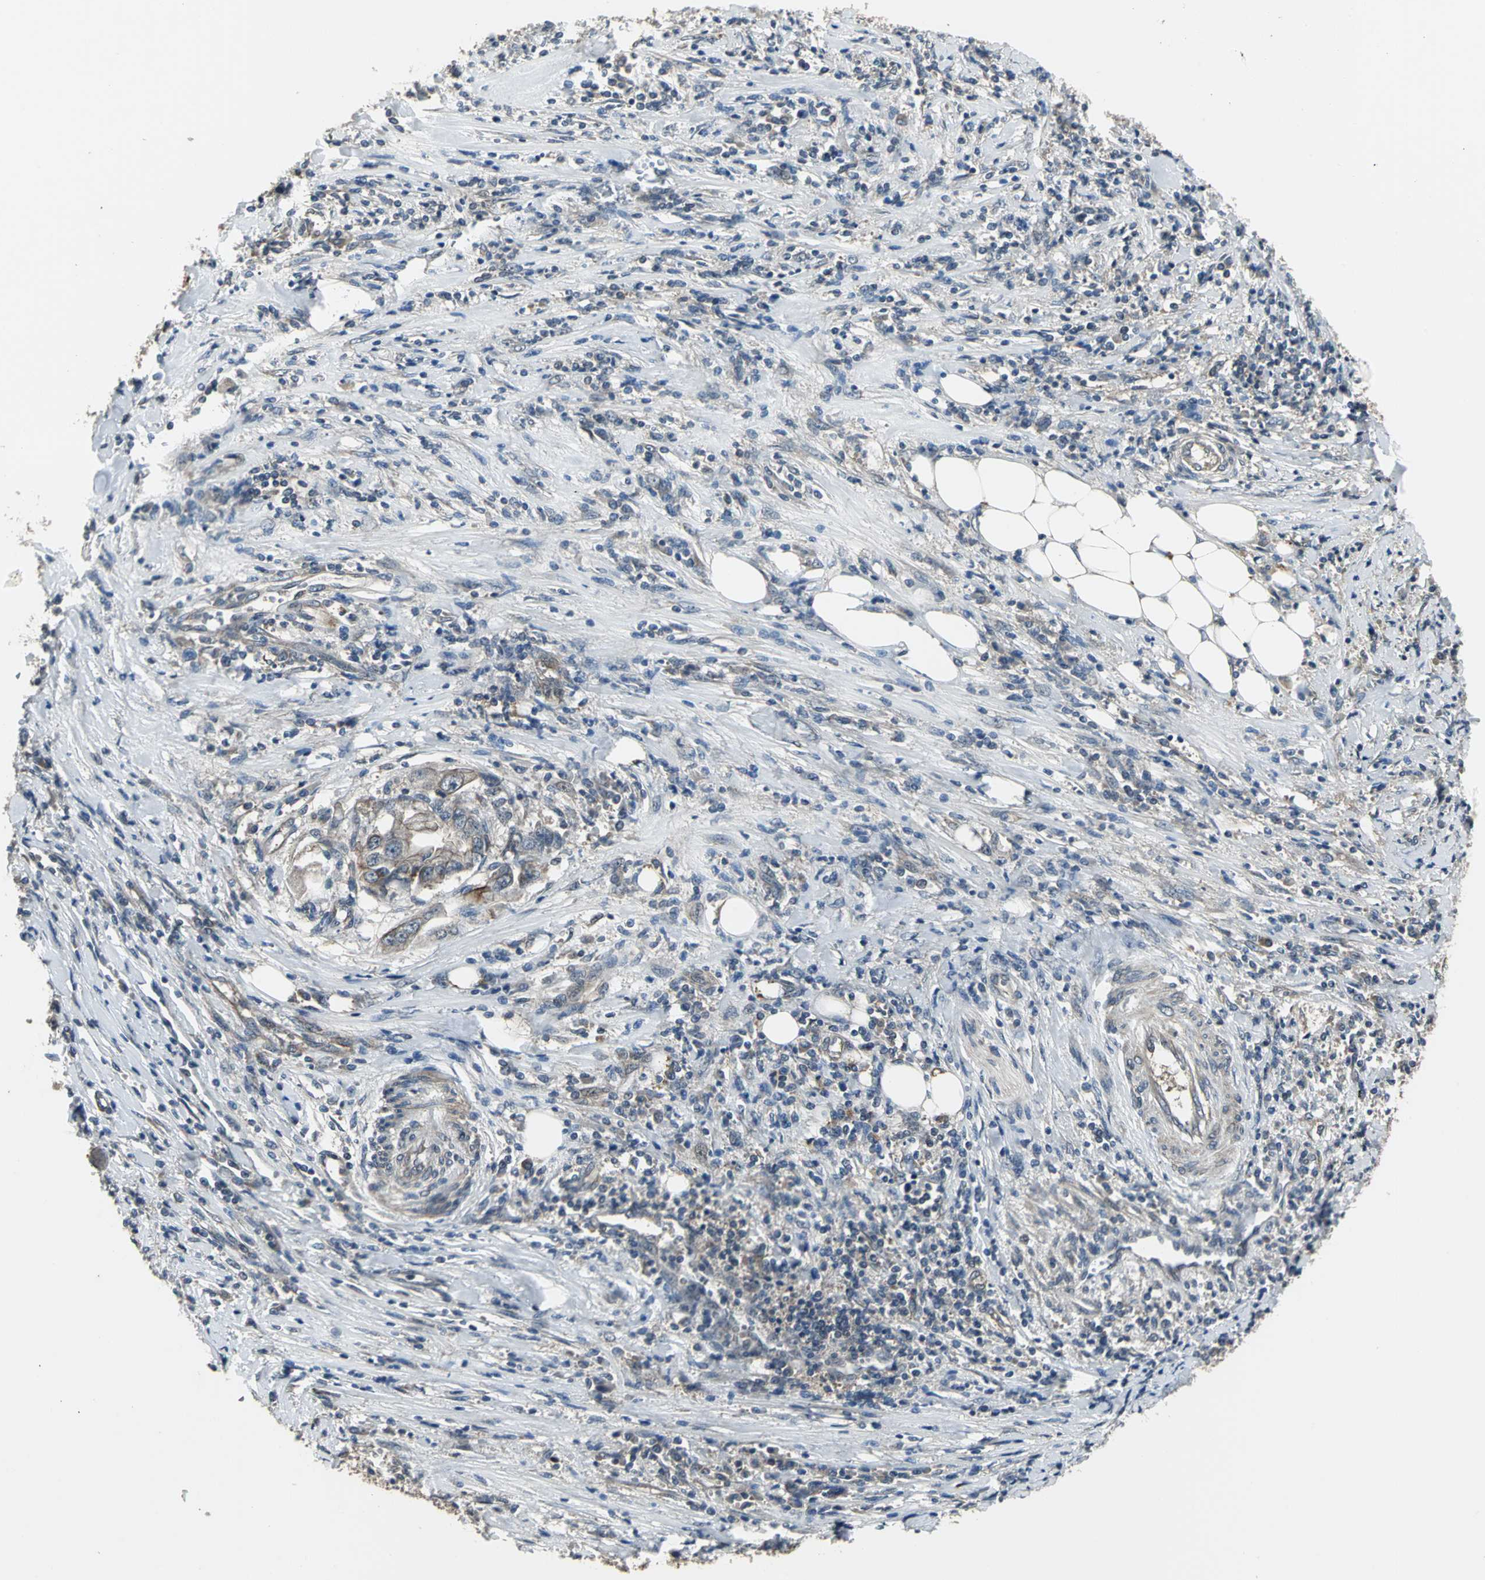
{"staining": {"intensity": "moderate", "quantity": "25%-75%", "location": "cytoplasmic/membranous"}, "tissue": "stomach cancer", "cell_type": "Tumor cells", "image_type": "cancer", "snomed": [{"axis": "morphology", "description": "Adenocarcinoma, NOS"}, {"axis": "topography", "description": "Stomach"}], "caption": "Immunohistochemical staining of human stomach cancer (adenocarcinoma) displays moderate cytoplasmic/membranous protein staining in about 25%-75% of tumor cells. Nuclei are stained in blue.", "gene": "PFDN1", "patient": {"sex": "male", "age": 62}}